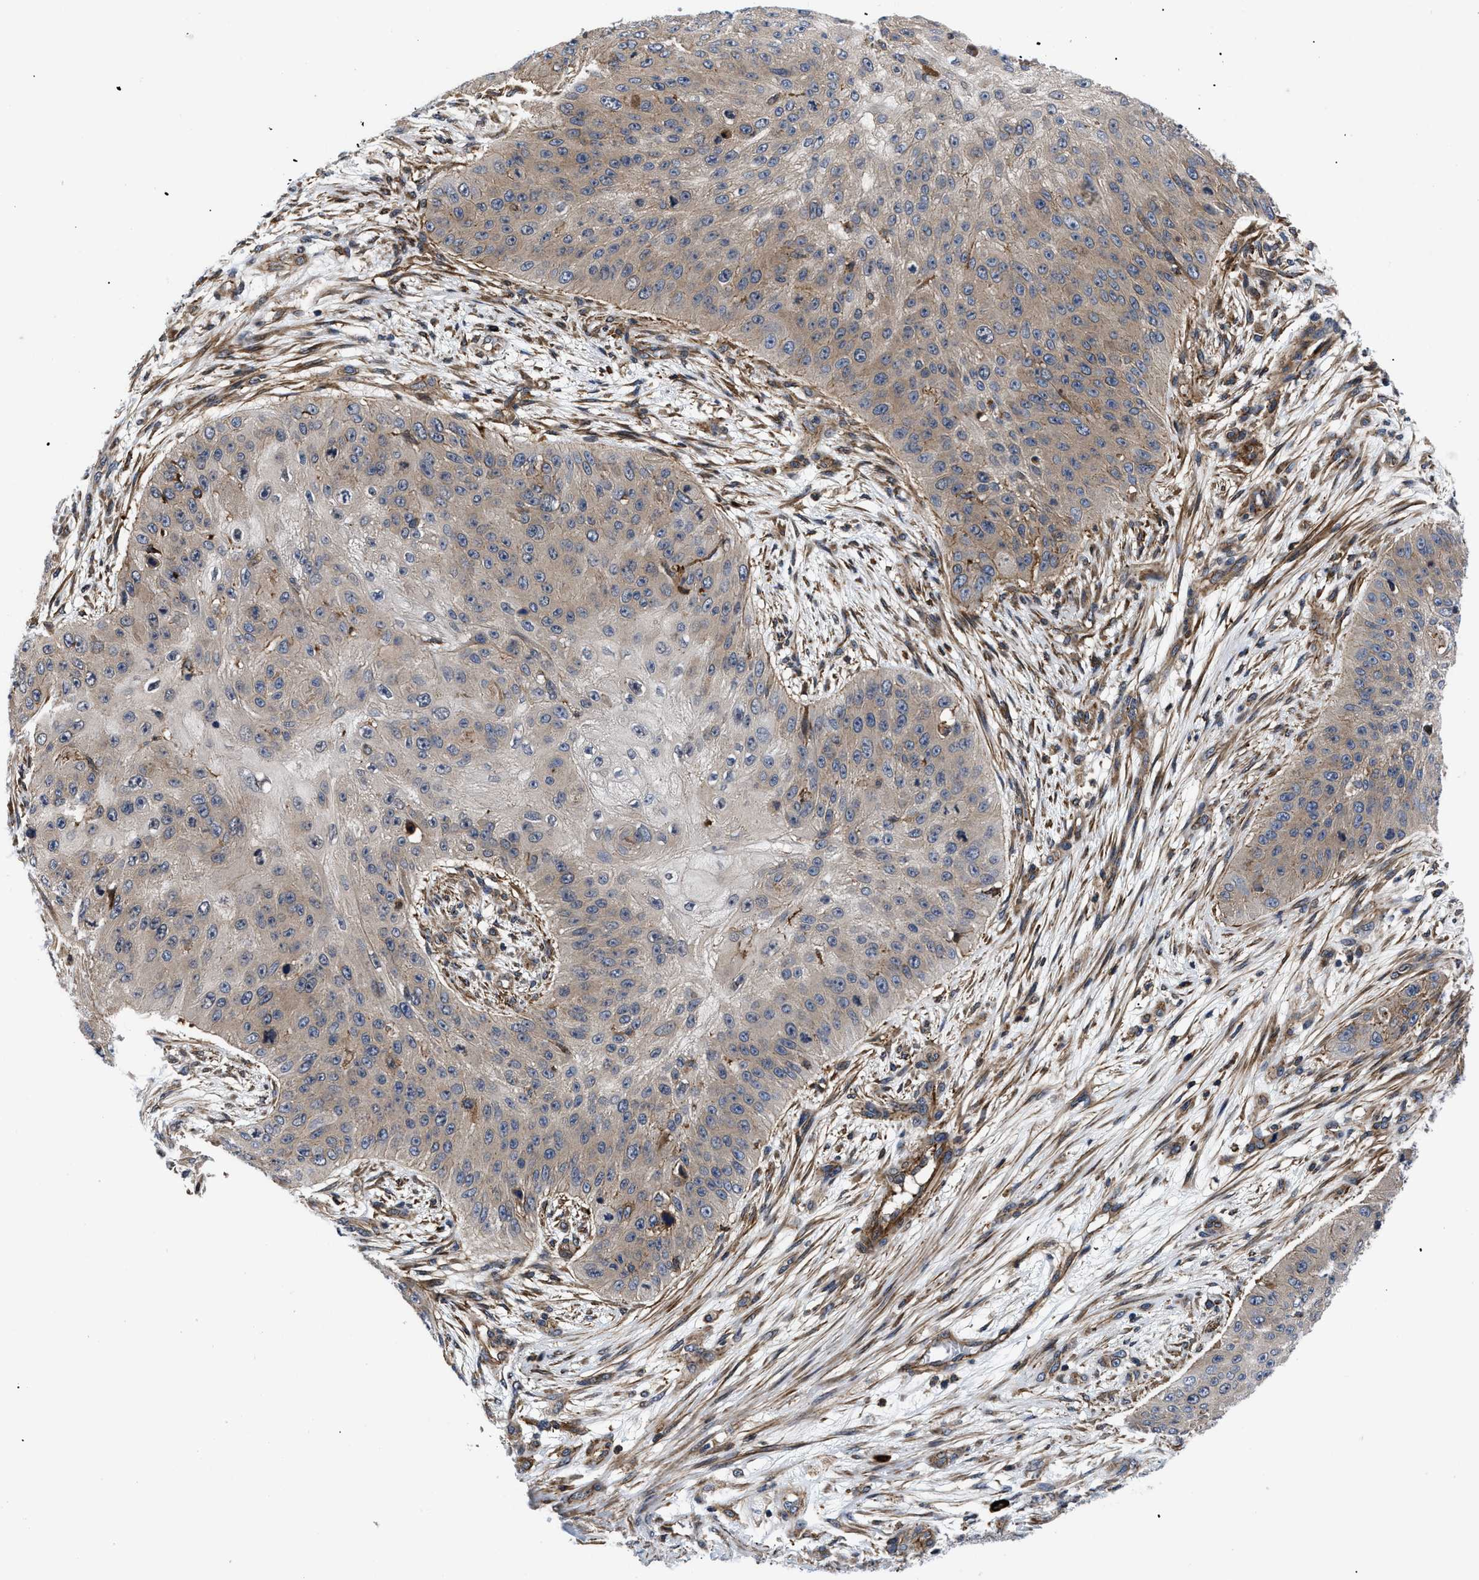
{"staining": {"intensity": "weak", "quantity": "25%-75%", "location": "cytoplasmic/membranous"}, "tissue": "skin cancer", "cell_type": "Tumor cells", "image_type": "cancer", "snomed": [{"axis": "morphology", "description": "Squamous cell carcinoma, NOS"}, {"axis": "topography", "description": "Skin"}], "caption": "Skin cancer was stained to show a protein in brown. There is low levels of weak cytoplasmic/membranous positivity in approximately 25%-75% of tumor cells.", "gene": "SPAST", "patient": {"sex": "female", "age": 80}}